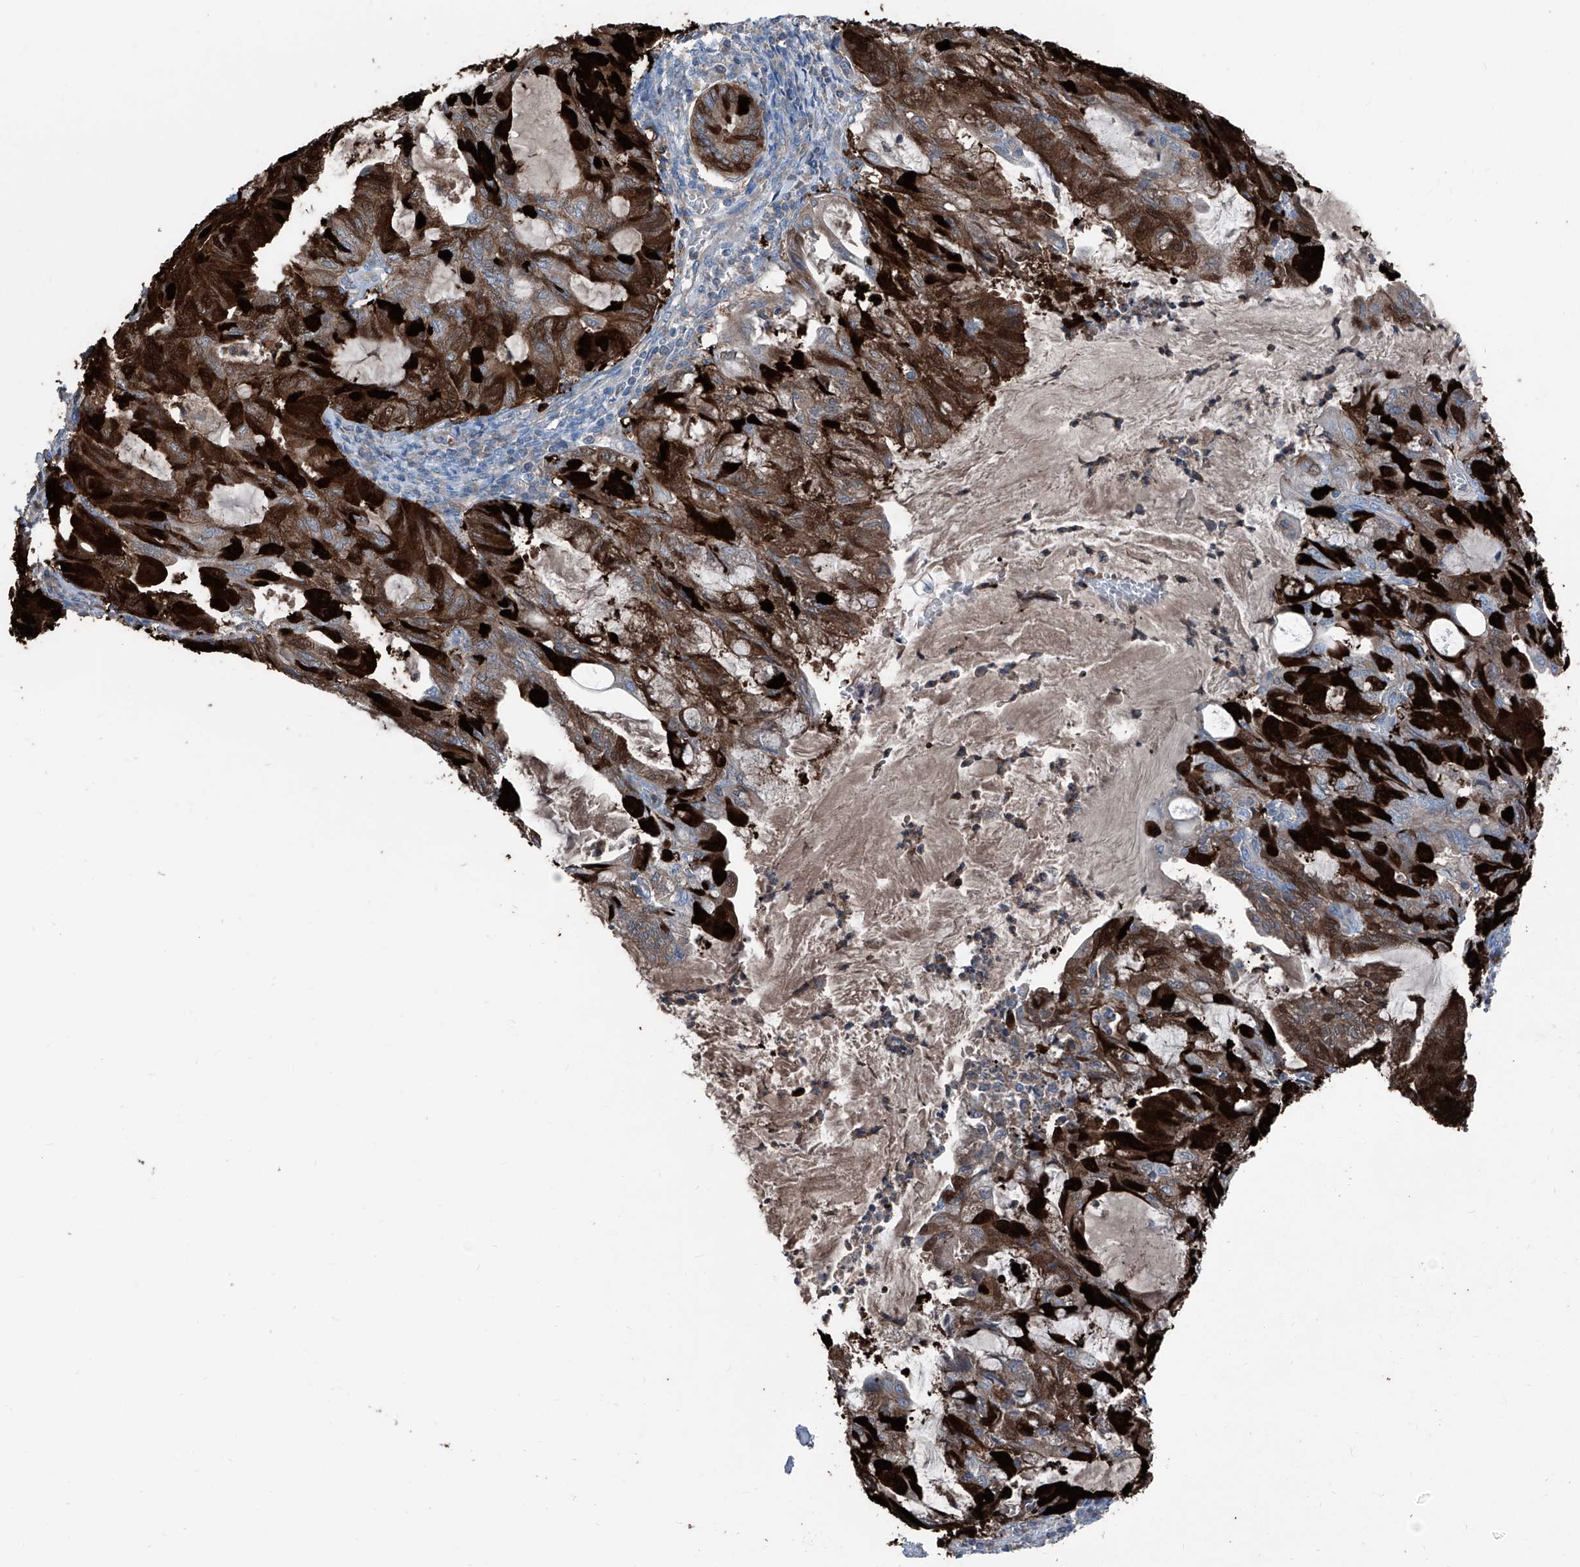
{"staining": {"intensity": "strong", "quantity": ">75%", "location": "cytoplasmic/membranous"}, "tissue": "endometrial cancer", "cell_type": "Tumor cells", "image_type": "cancer", "snomed": [{"axis": "morphology", "description": "Adenocarcinoma, NOS"}, {"axis": "topography", "description": "Endometrium"}], "caption": "Immunohistochemistry (IHC) image of neoplastic tissue: endometrial cancer (adenocarcinoma) stained using immunohistochemistry (IHC) exhibits high levels of strong protein expression localized specifically in the cytoplasmic/membranous of tumor cells, appearing as a cytoplasmic/membranous brown color.", "gene": "GPAT3", "patient": {"sex": "female", "age": 86}}